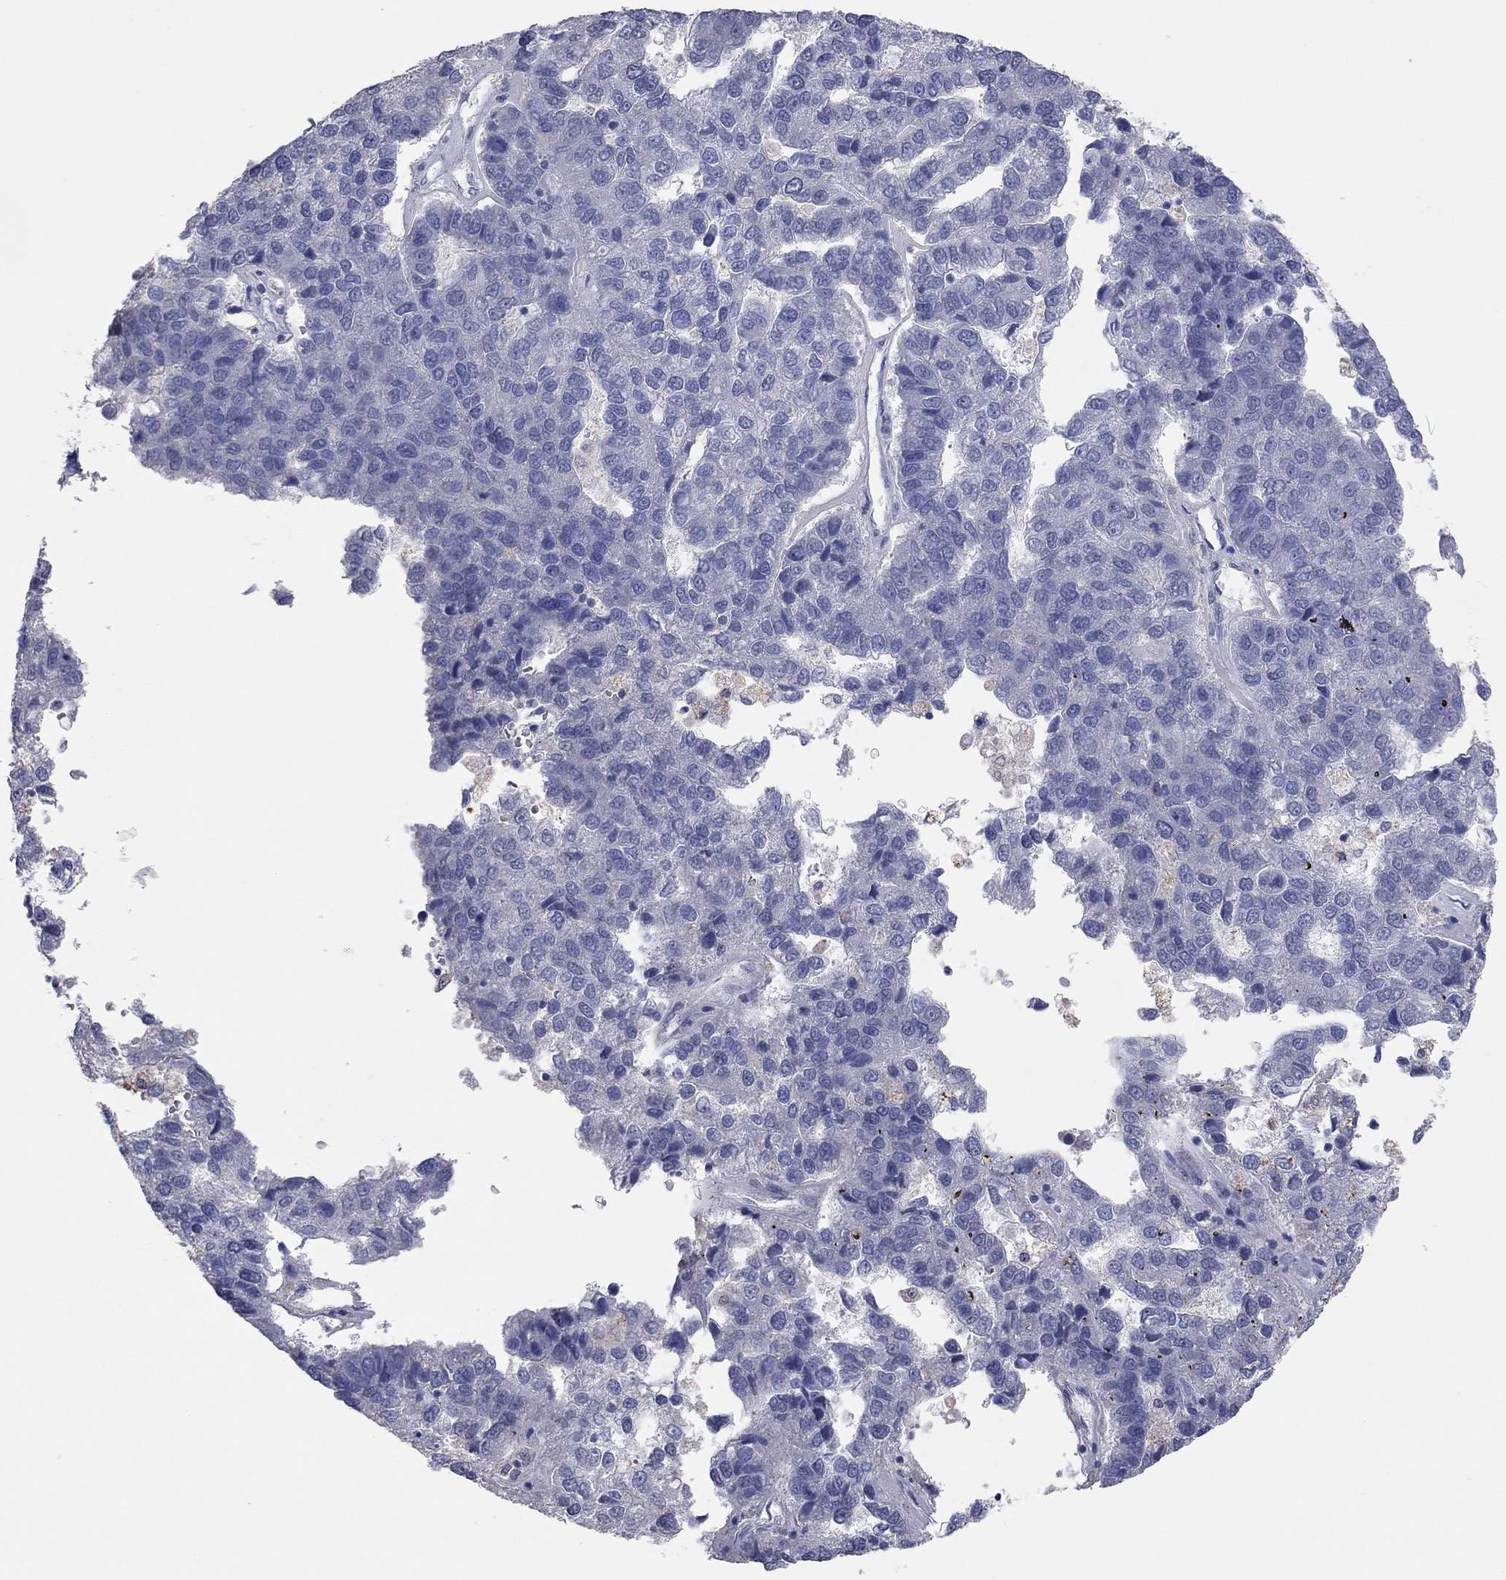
{"staining": {"intensity": "negative", "quantity": "none", "location": "none"}, "tissue": "pancreatic cancer", "cell_type": "Tumor cells", "image_type": "cancer", "snomed": [{"axis": "morphology", "description": "Adenocarcinoma, NOS"}, {"axis": "topography", "description": "Pancreas"}], "caption": "High power microscopy image of an IHC image of adenocarcinoma (pancreatic), revealing no significant staining in tumor cells.", "gene": "MMP13", "patient": {"sex": "female", "age": 61}}